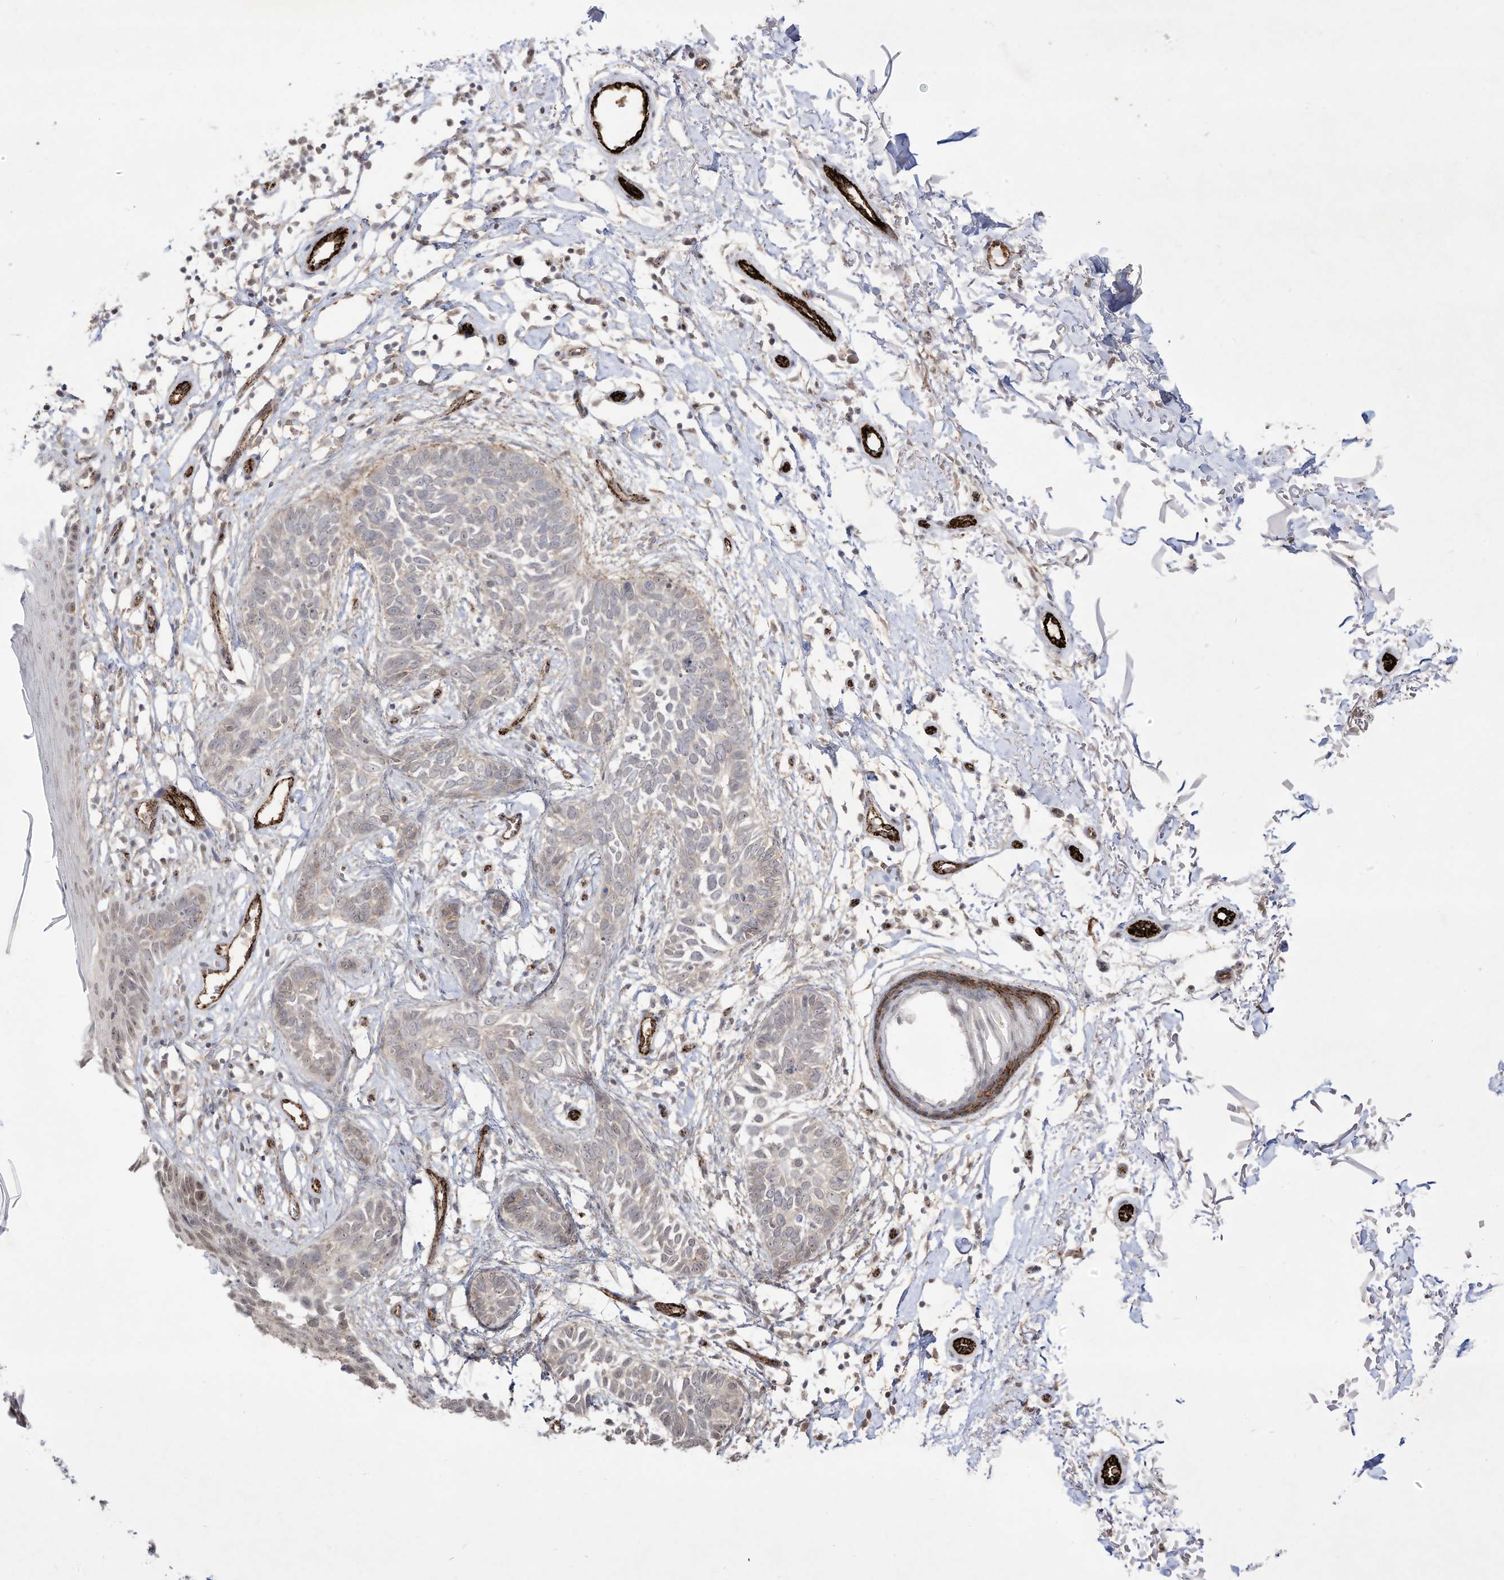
{"staining": {"intensity": "negative", "quantity": "none", "location": "none"}, "tissue": "skin cancer", "cell_type": "Tumor cells", "image_type": "cancer", "snomed": [{"axis": "morphology", "description": "Normal tissue, NOS"}, {"axis": "morphology", "description": "Basal cell carcinoma"}, {"axis": "topography", "description": "Skin"}], "caption": "High power microscopy histopathology image of an IHC image of skin basal cell carcinoma, revealing no significant staining in tumor cells.", "gene": "ZGRF1", "patient": {"sex": "male", "age": 77}}